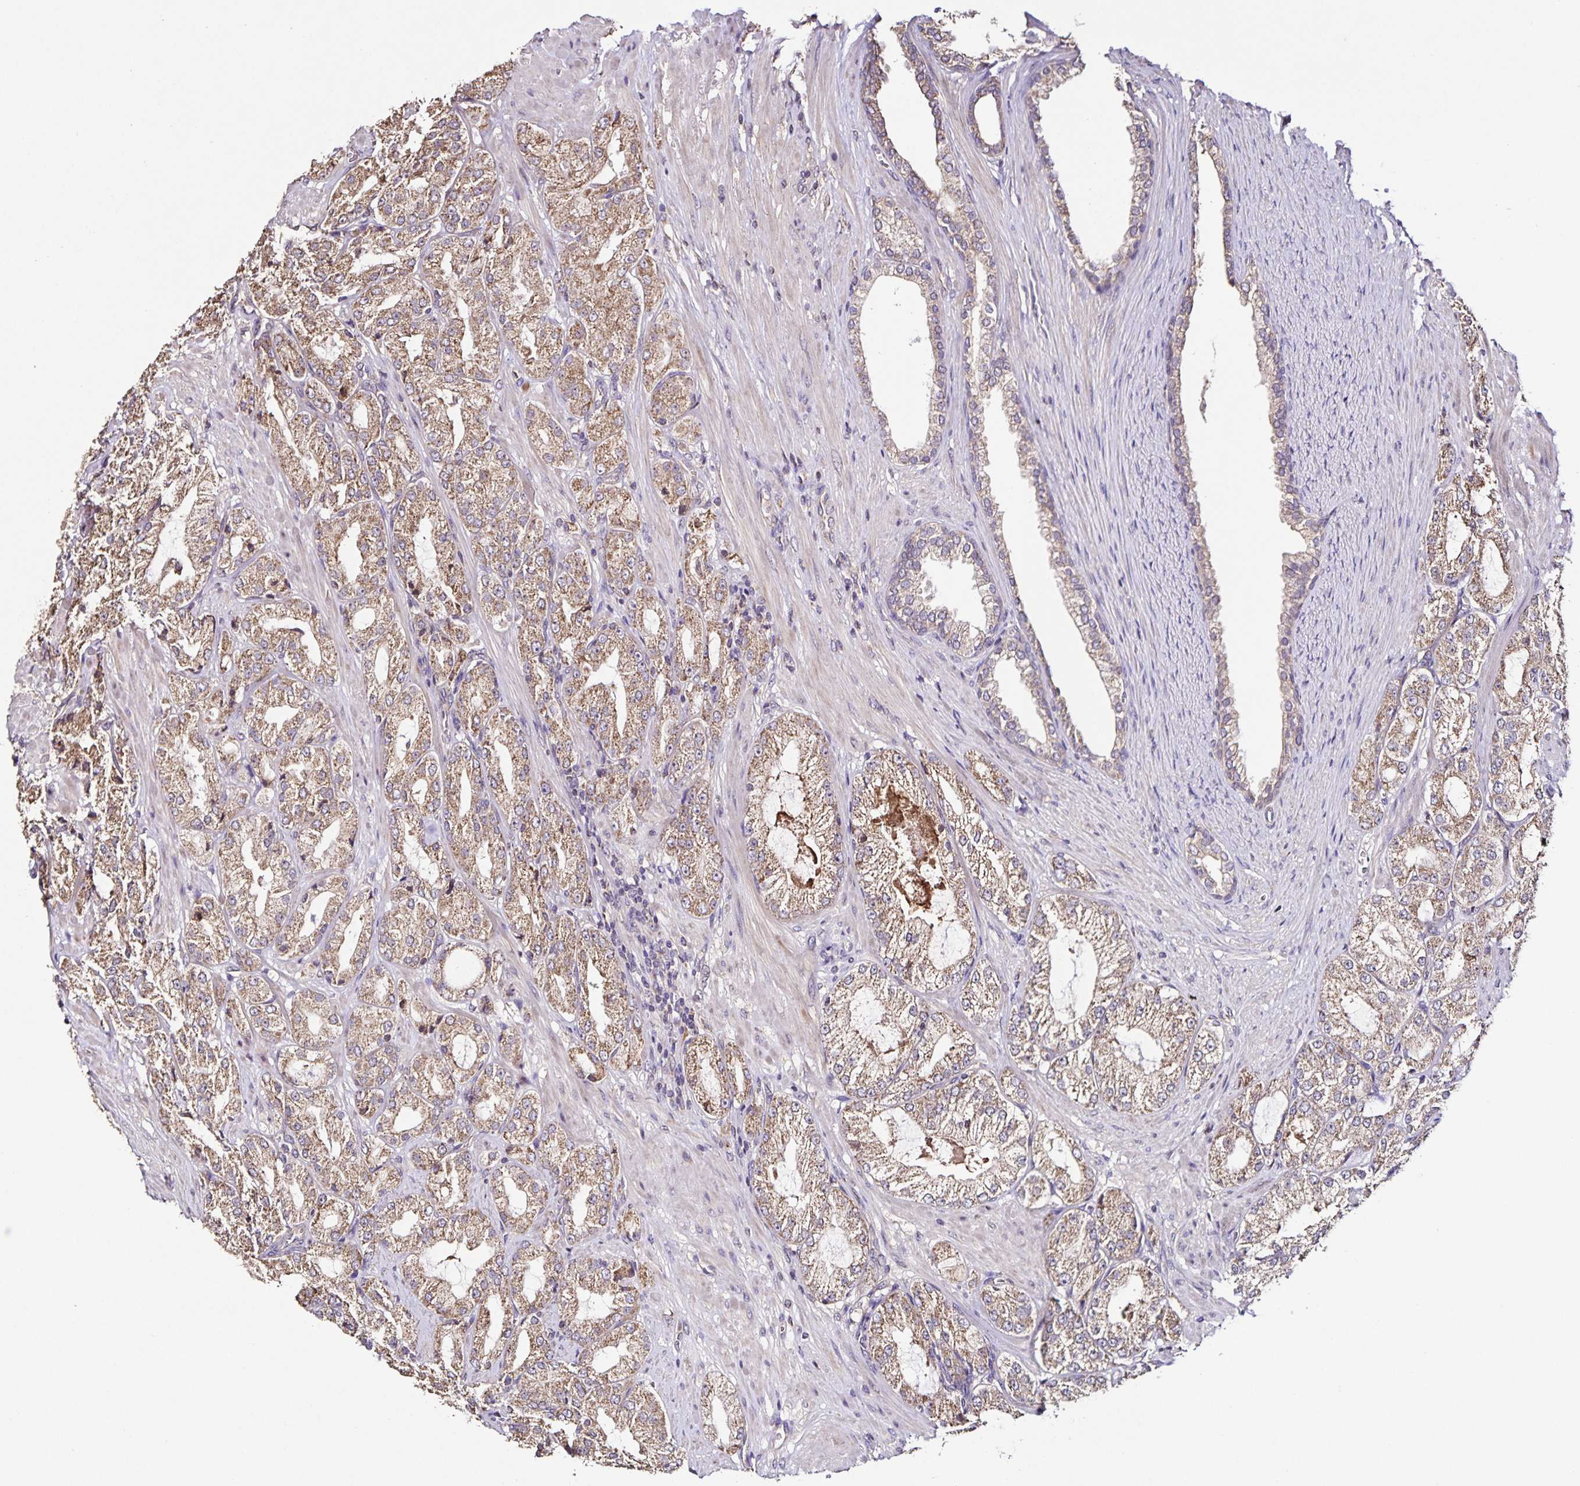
{"staining": {"intensity": "moderate", "quantity": "25%-75%", "location": "cytoplasmic/membranous"}, "tissue": "prostate cancer", "cell_type": "Tumor cells", "image_type": "cancer", "snomed": [{"axis": "morphology", "description": "Adenocarcinoma, High grade"}, {"axis": "topography", "description": "Prostate"}], "caption": "Prostate cancer (high-grade adenocarcinoma) stained for a protein exhibits moderate cytoplasmic/membranous positivity in tumor cells.", "gene": "MAN1A1", "patient": {"sex": "male", "age": 68}}